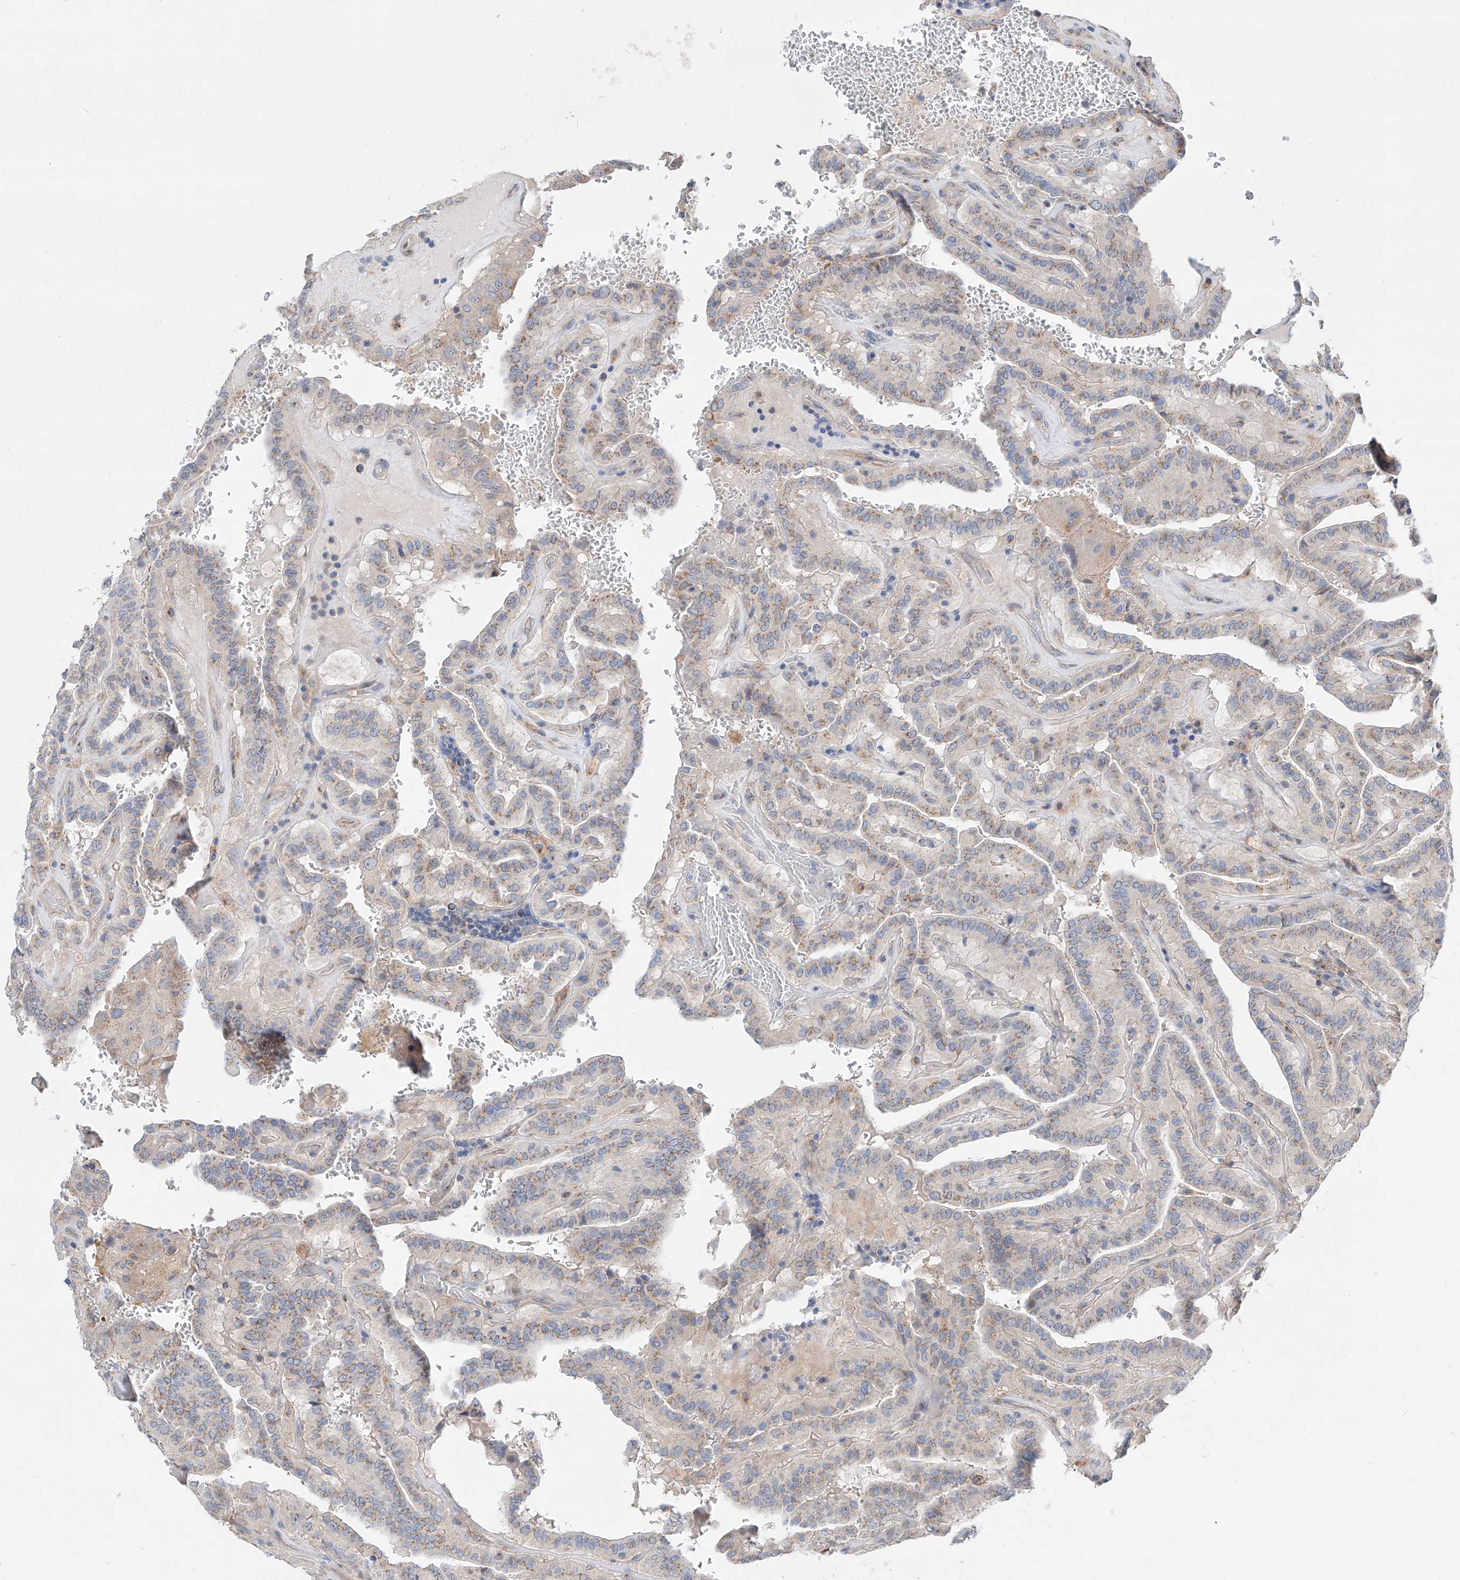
{"staining": {"intensity": "weak", "quantity": ">75%", "location": "cytoplasmic/membranous"}, "tissue": "thyroid cancer", "cell_type": "Tumor cells", "image_type": "cancer", "snomed": [{"axis": "morphology", "description": "Papillary adenocarcinoma, NOS"}, {"axis": "topography", "description": "Thyroid gland"}], "caption": "Papillary adenocarcinoma (thyroid) stained with a brown dye reveals weak cytoplasmic/membranous positive expression in approximately >75% of tumor cells.", "gene": "SLC22A7", "patient": {"sex": "male", "age": 77}}